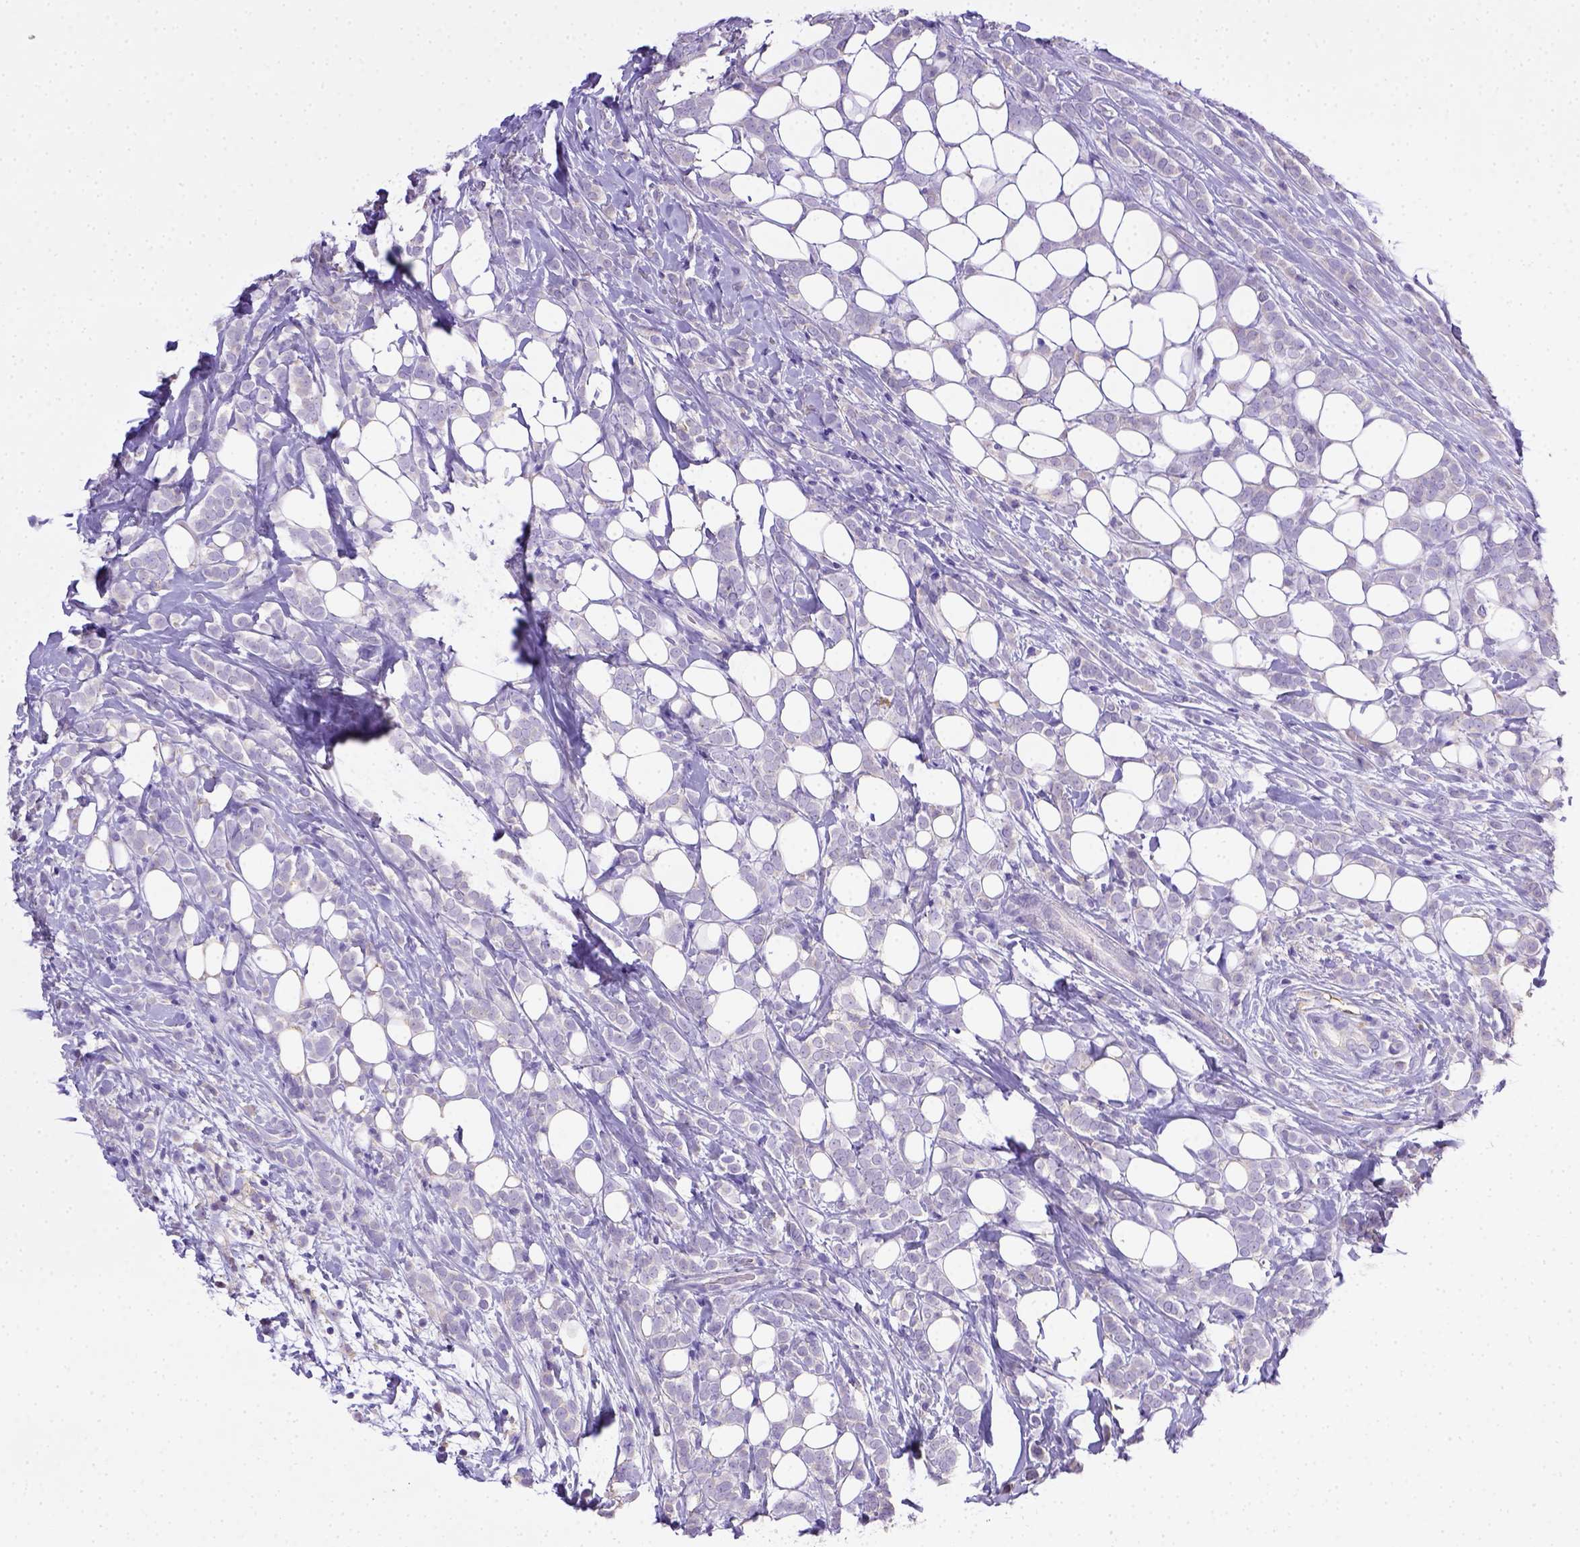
{"staining": {"intensity": "negative", "quantity": "none", "location": "none"}, "tissue": "breast cancer", "cell_type": "Tumor cells", "image_type": "cancer", "snomed": [{"axis": "morphology", "description": "Lobular carcinoma"}, {"axis": "topography", "description": "Breast"}], "caption": "A high-resolution photomicrograph shows immunohistochemistry staining of breast lobular carcinoma, which shows no significant staining in tumor cells.", "gene": "CD40", "patient": {"sex": "female", "age": 49}}